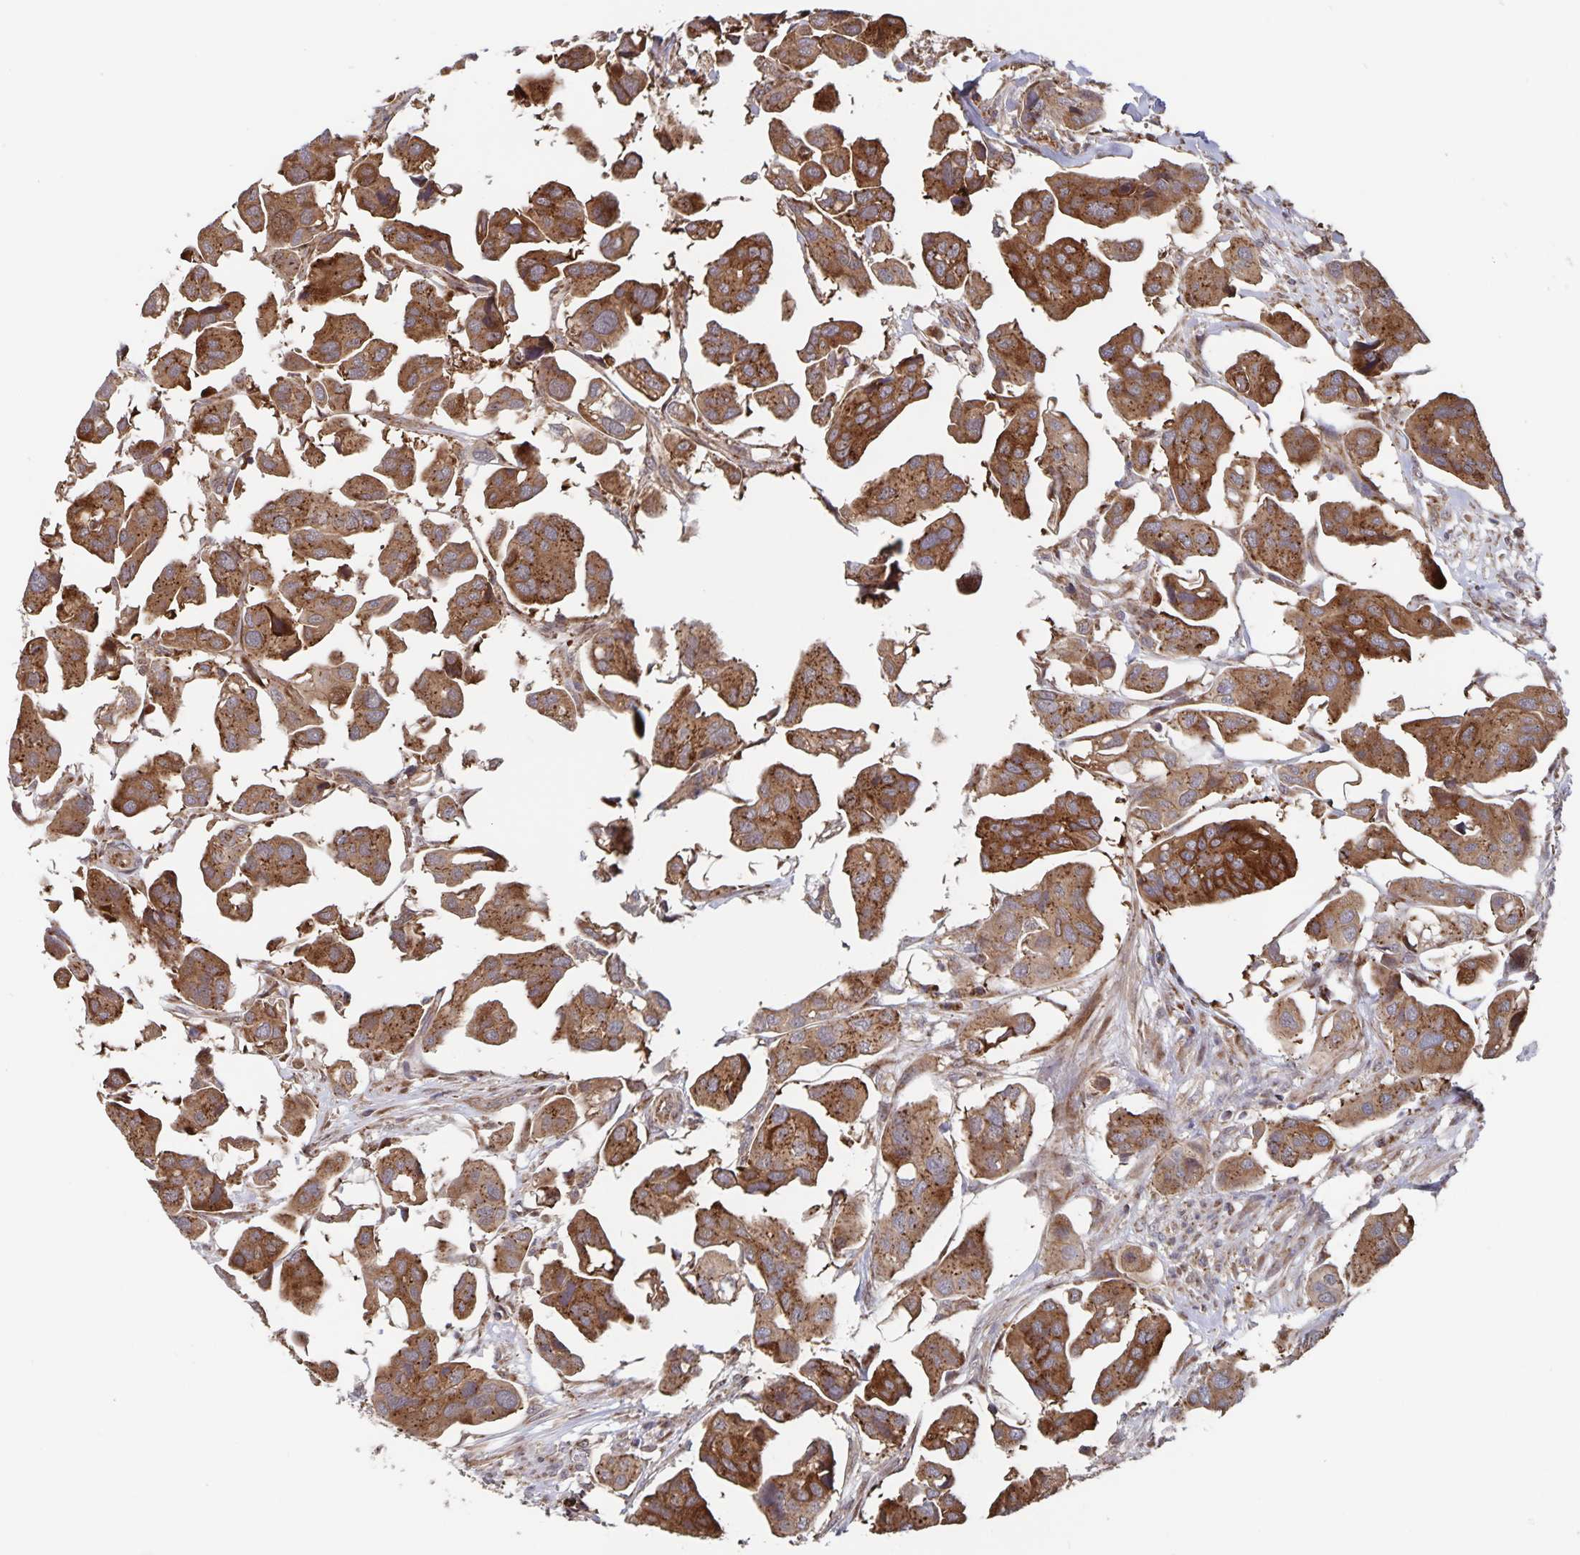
{"staining": {"intensity": "moderate", "quantity": ">75%", "location": "cytoplasmic/membranous"}, "tissue": "renal cancer", "cell_type": "Tumor cells", "image_type": "cancer", "snomed": [{"axis": "morphology", "description": "Adenocarcinoma, NOS"}, {"axis": "topography", "description": "Urinary bladder"}], "caption": "Immunohistochemical staining of human renal cancer shows medium levels of moderate cytoplasmic/membranous expression in approximately >75% of tumor cells.", "gene": "ACACA", "patient": {"sex": "male", "age": 61}}